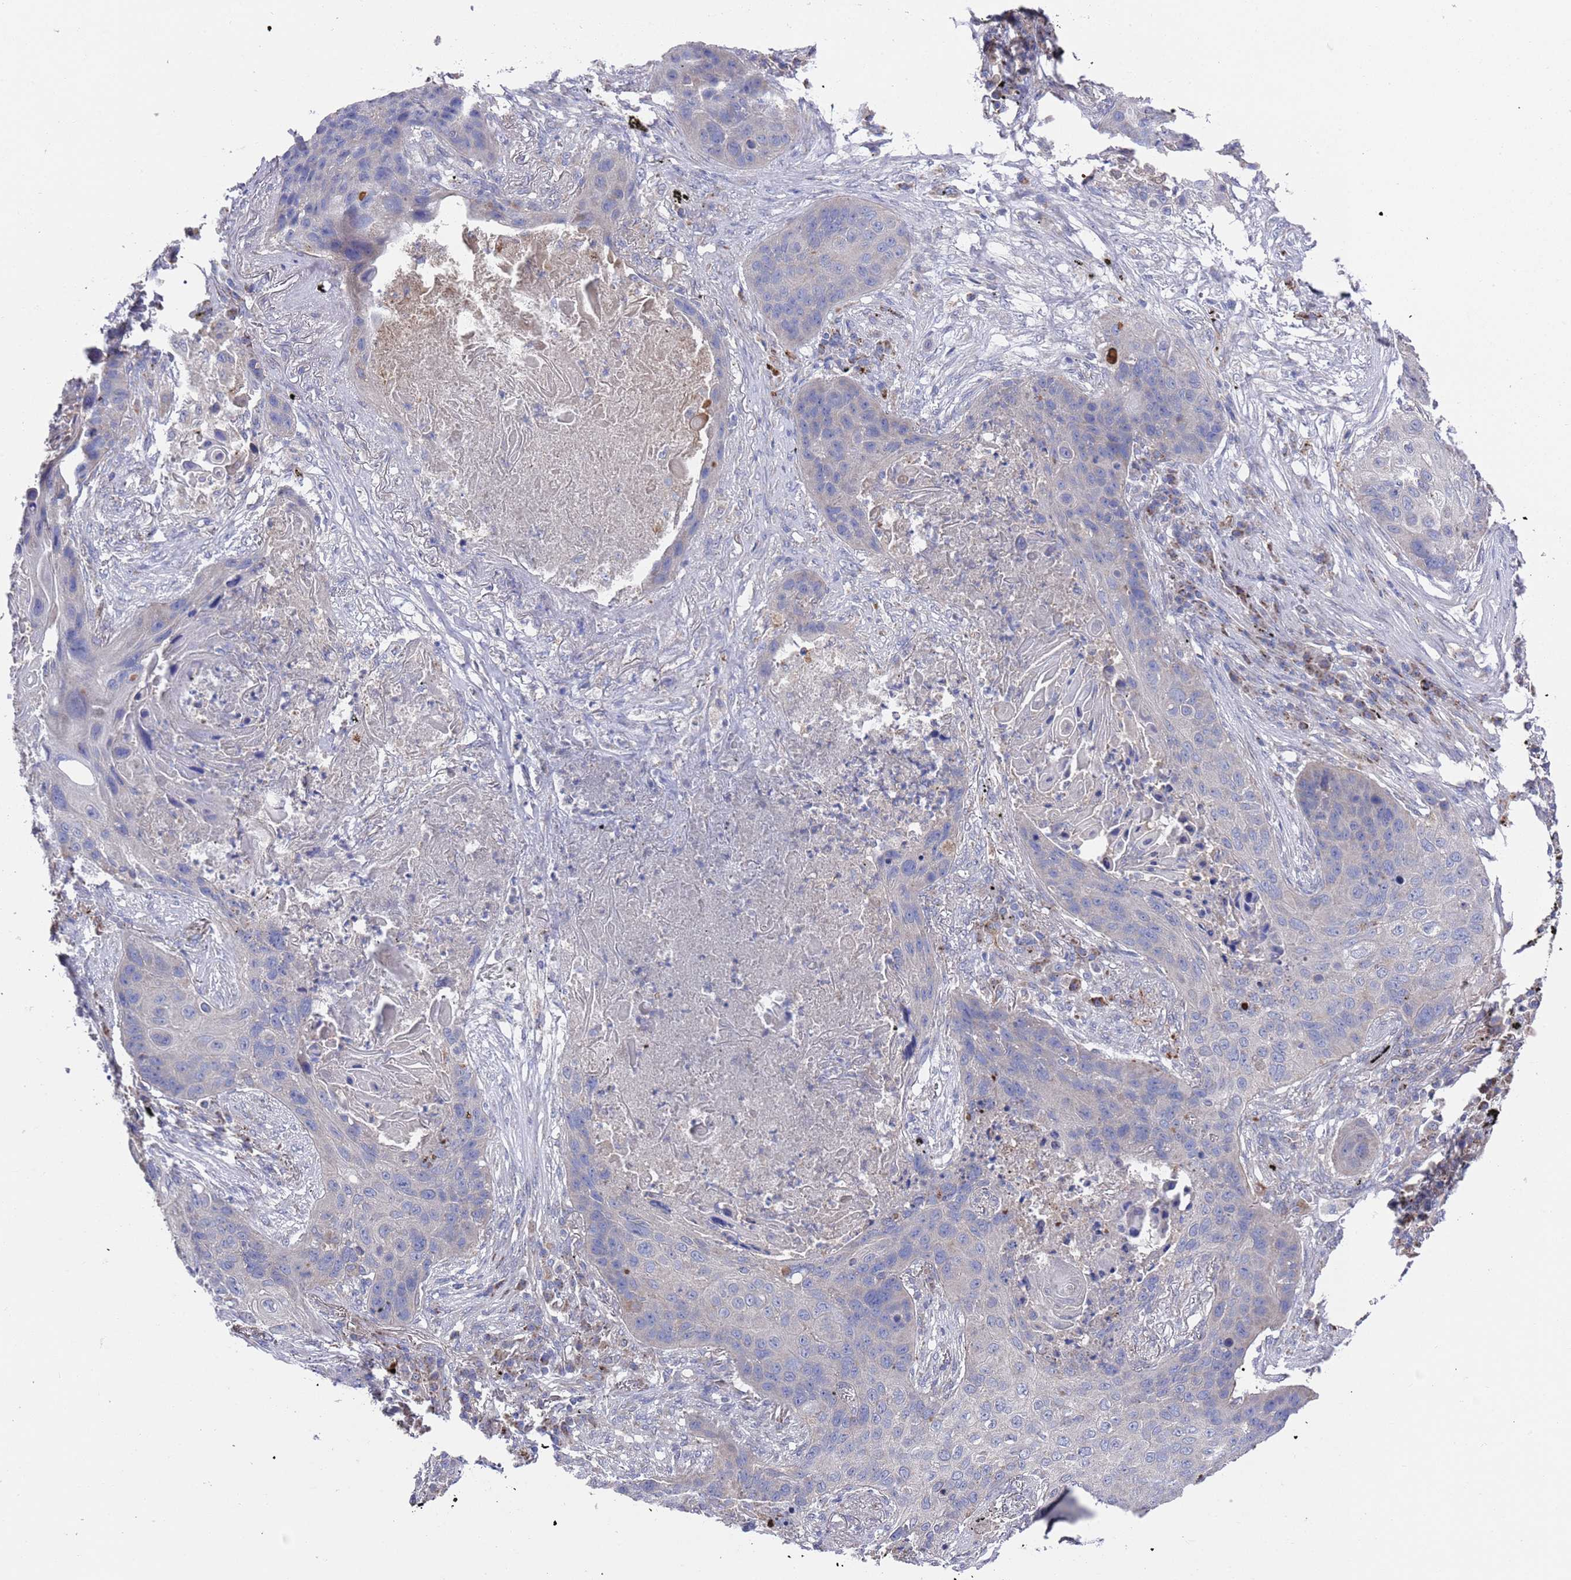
{"staining": {"intensity": "negative", "quantity": "none", "location": "none"}, "tissue": "lung cancer", "cell_type": "Tumor cells", "image_type": "cancer", "snomed": [{"axis": "morphology", "description": "Squamous cell carcinoma, NOS"}, {"axis": "topography", "description": "Lung"}], "caption": "Image shows no protein staining in tumor cells of lung cancer tissue. (Stains: DAB immunohistochemistry with hematoxylin counter stain, Microscopy: brightfield microscopy at high magnification).", "gene": "NPEPPS", "patient": {"sex": "female", "age": 63}}